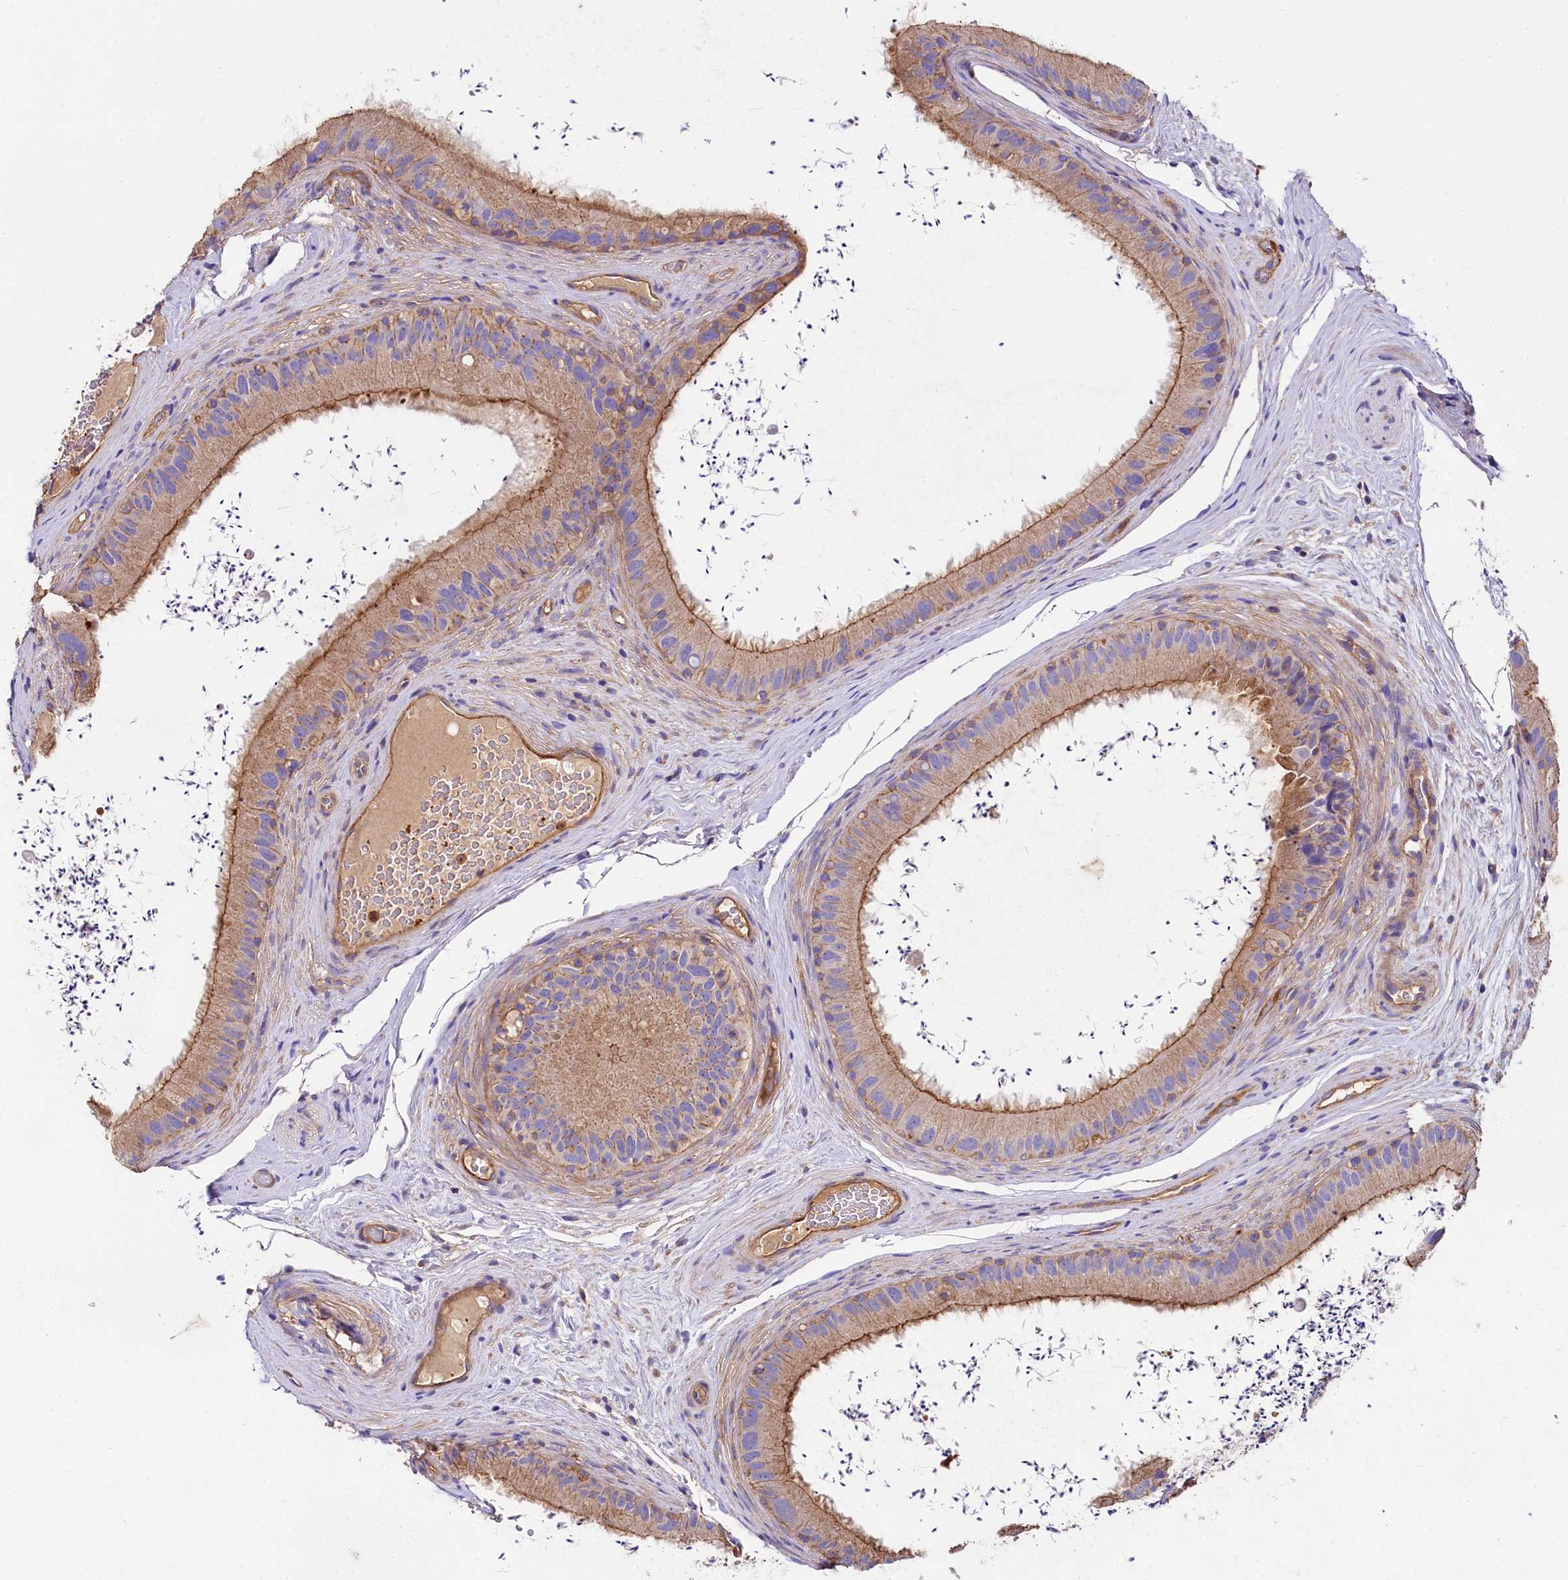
{"staining": {"intensity": "moderate", "quantity": ">75%", "location": "cytoplasmic/membranous"}, "tissue": "epididymis", "cell_type": "Glandular cells", "image_type": "normal", "snomed": [{"axis": "morphology", "description": "Normal tissue, NOS"}, {"axis": "topography", "description": "Epididymis, spermatic cord, NOS"}], "caption": "Protein staining exhibits moderate cytoplasmic/membranous staining in about >75% of glandular cells in benign epididymis. (IHC, brightfield microscopy, high magnification).", "gene": "FCHSD2", "patient": {"sex": "male", "age": 50}}